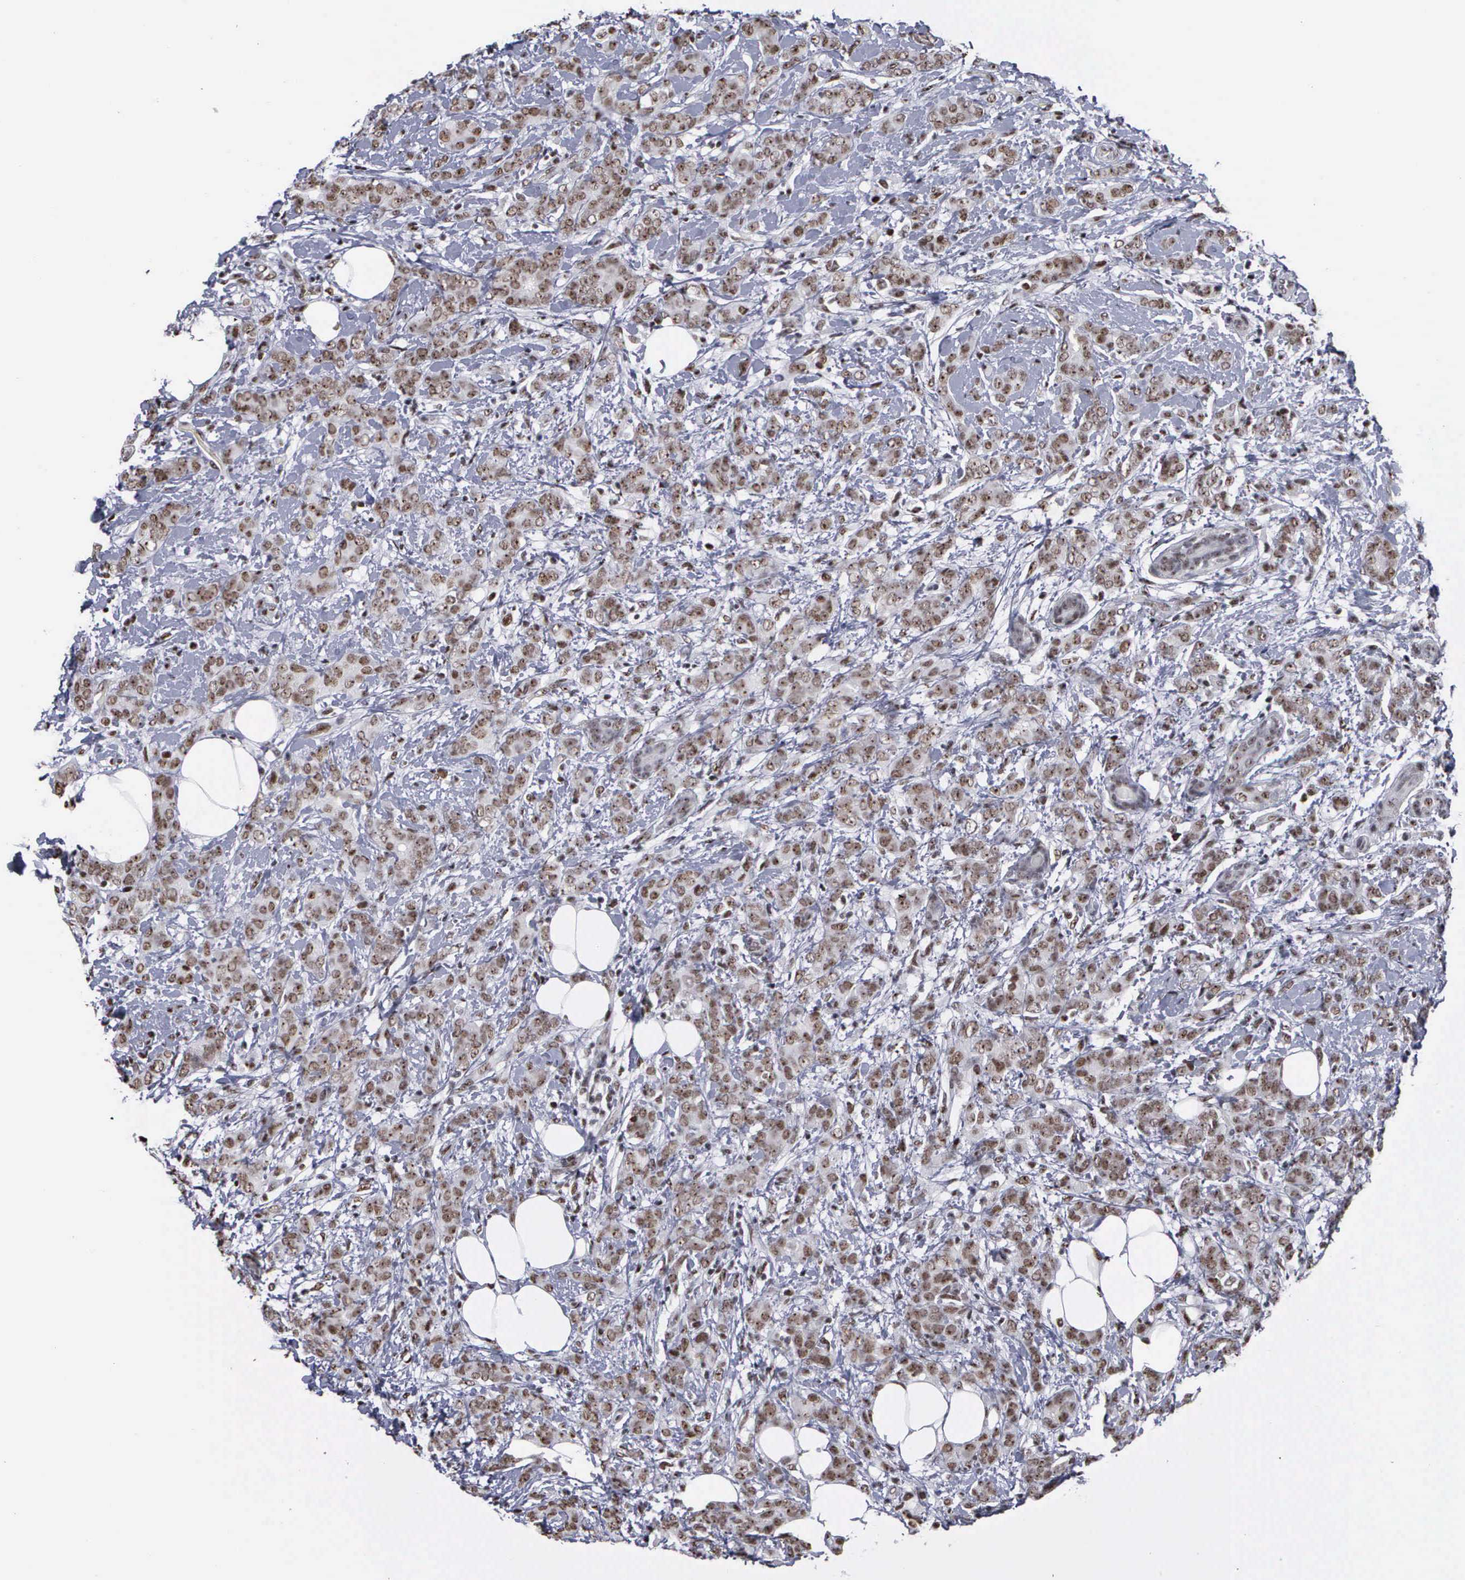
{"staining": {"intensity": "moderate", "quantity": "25%-75%", "location": "nuclear"}, "tissue": "breast cancer", "cell_type": "Tumor cells", "image_type": "cancer", "snomed": [{"axis": "morphology", "description": "Duct carcinoma"}, {"axis": "topography", "description": "Breast"}], "caption": "There is medium levels of moderate nuclear expression in tumor cells of breast invasive ductal carcinoma, as demonstrated by immunohistochemical staining (brown color).", "gene": "KIAA0586", "patient": {"sex": "female", "age": 53}}